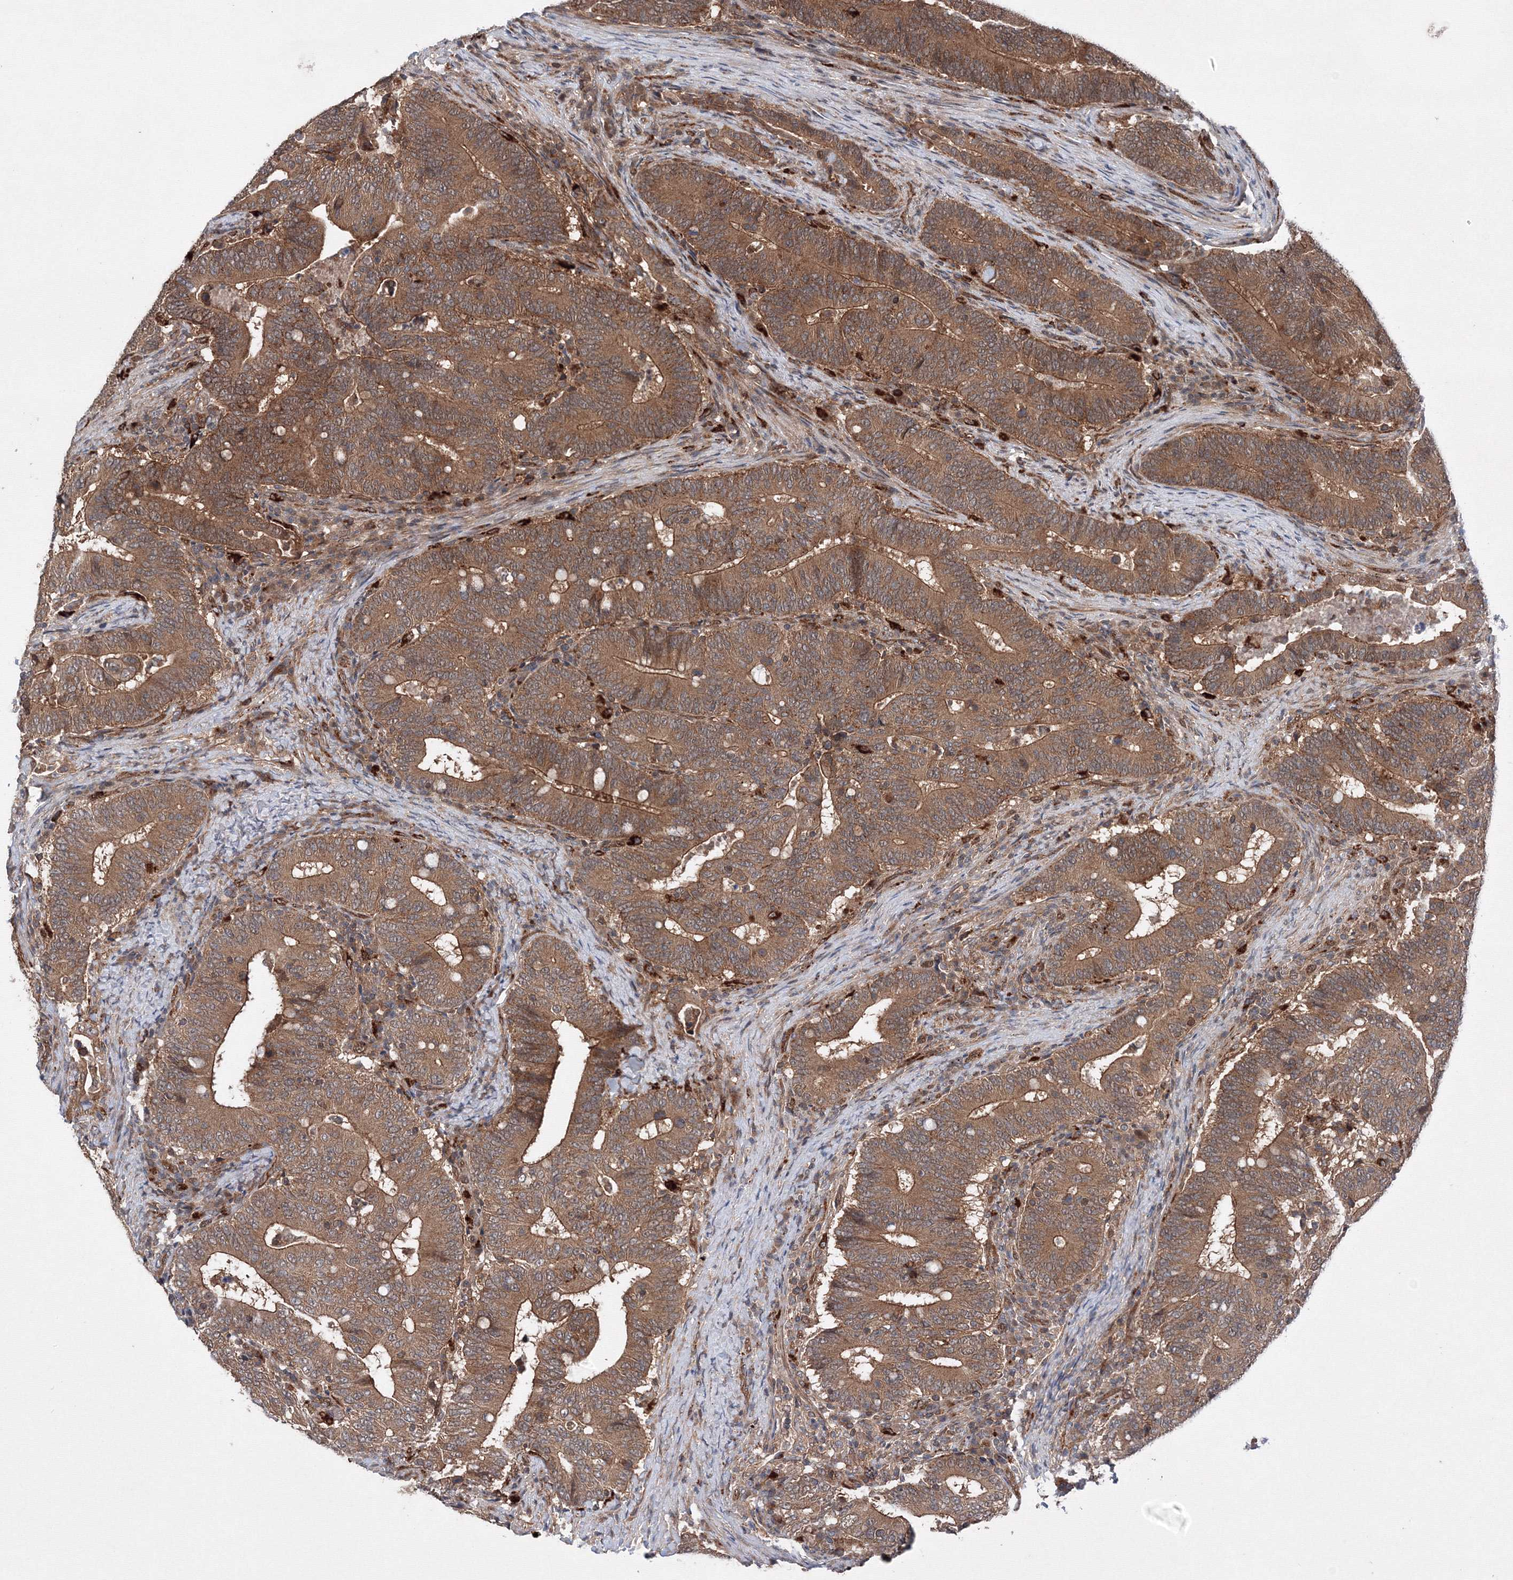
{"staining": {"intensity": "moderate", "quantity": ">75%", "location": "cytoplasmic/membranous"}, "tissue": "colorectal cancer", "cell_type": "Tumor cells", "image_type": "cancer", "snomed": [{"axis": "morphology", "description": "Adenocarcinoma, NOS"}, {"axis": "topography", "description": "Colon"}], "caption": "A brown stain shows moderate cytoplasmic/membranous positivity of a protein in human colorectal cancer (adenocarcinoma) tumor cells.", "gene": "DCTD", "patient": {"sex": "female", "age": 66}}